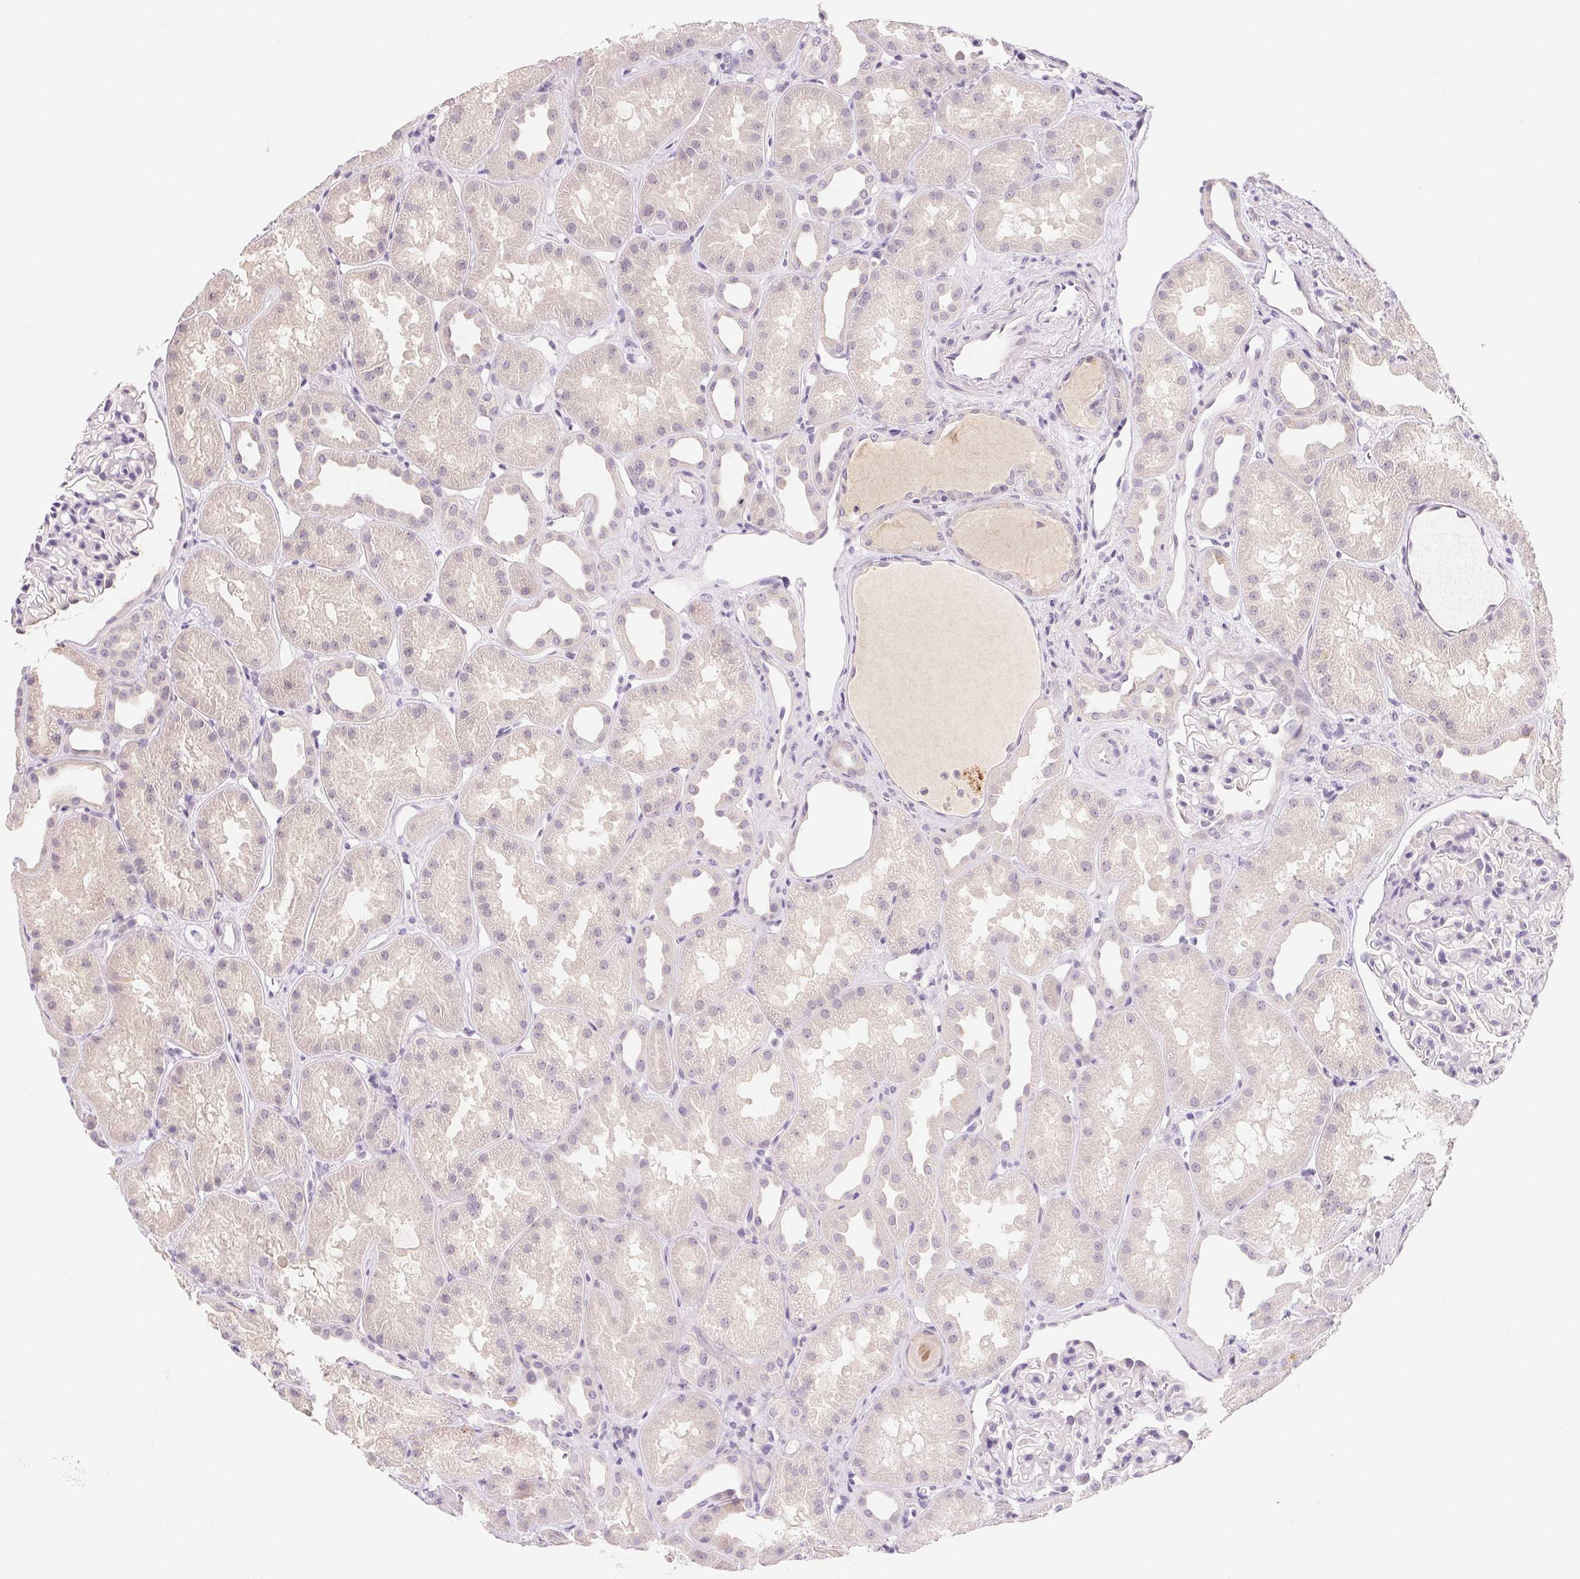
{"staining": {"intensity": "negative", "quantity": "none", "location": "none"}, "tissue": "kidney", "cell_type": "Cells in glomeruli", "image_type": "normal", "snomed": [{"axis": "morphology", "description": "Normal tissue, NOS"}, {"axis": "topography", "description": "Kidney"}], "caption": "Immunohistochemical staining of unremarkable human kidney reveals no significant staining in cells in glomeruli.", "gene": "MCOLN3", "patient": {"sex": "male", "age": 61}}